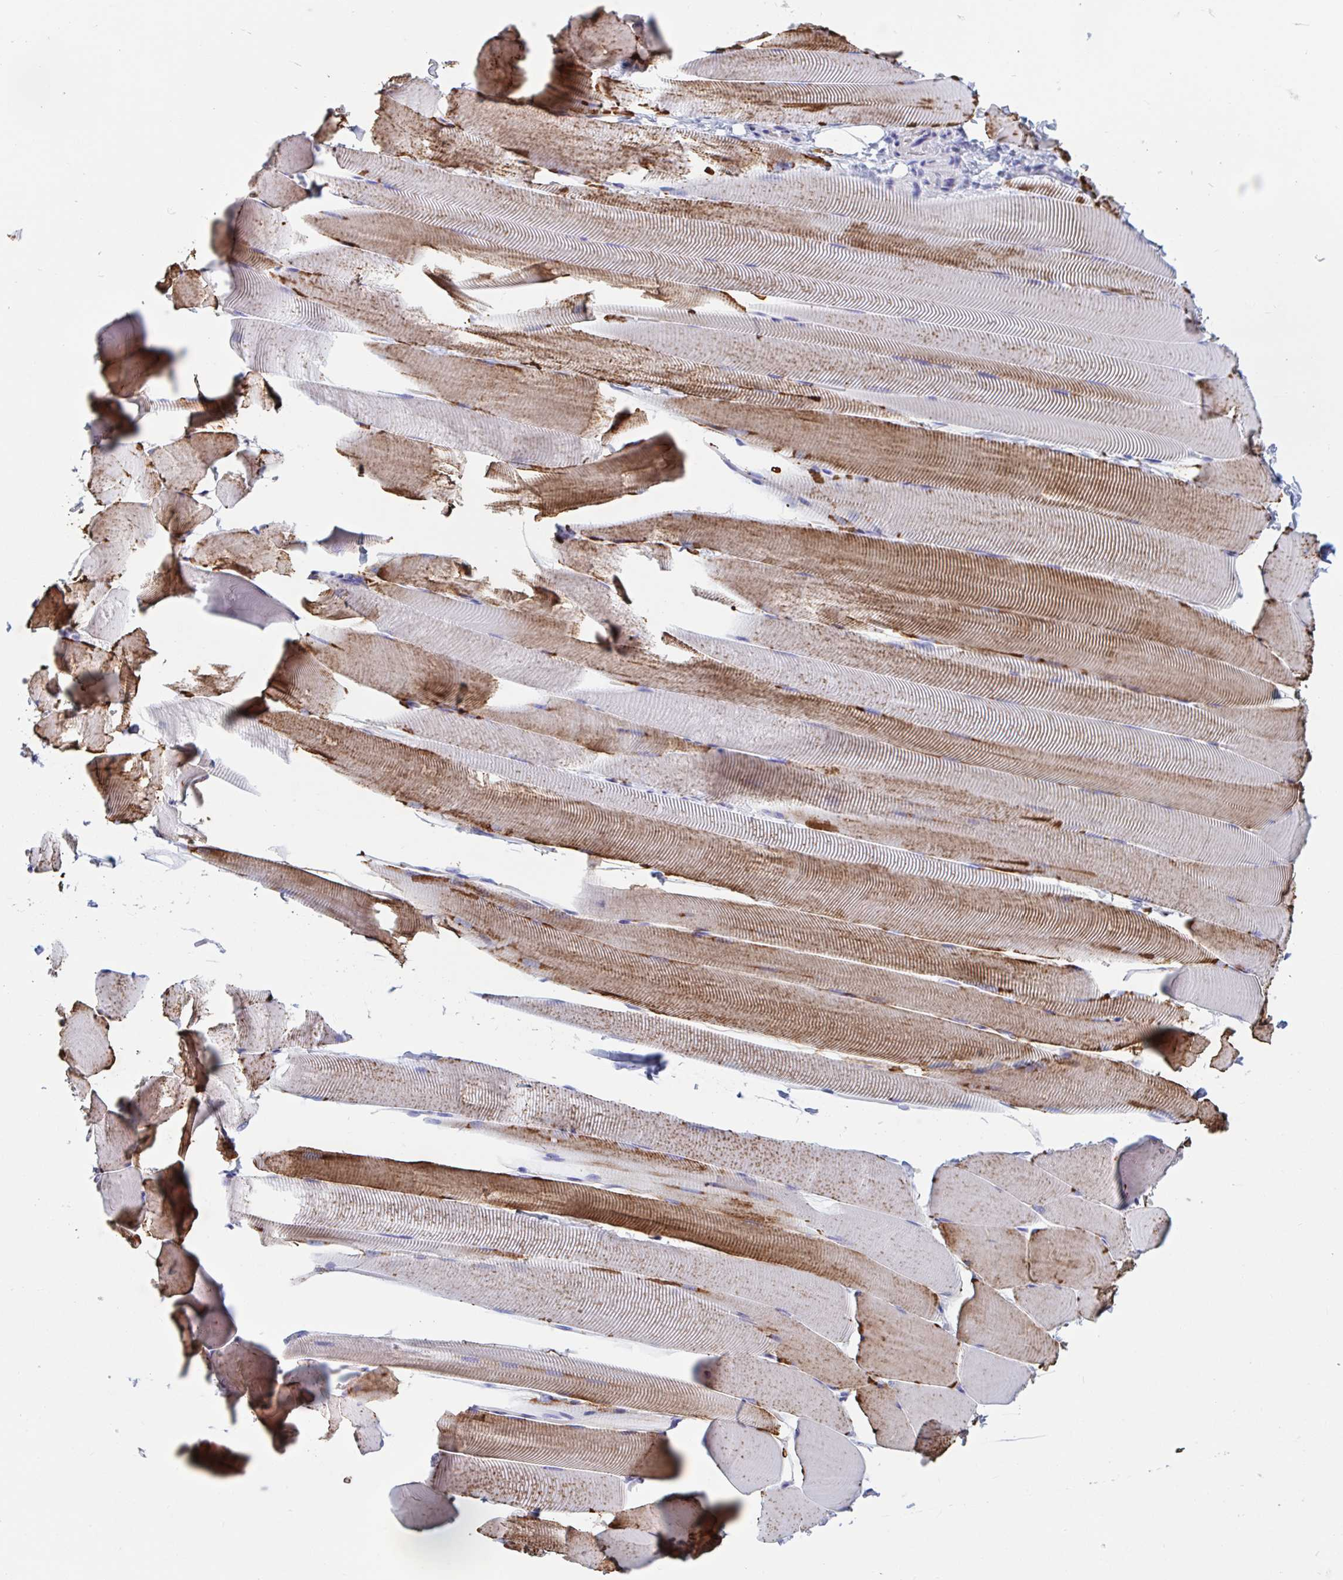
{"staining": {"intensity": "moderate", "quantity": "<25%", "location": "cytoplasmic/membranous"}, "tissue": "skeletal muscle", "cell_type": "Myocytes", "image_type": "normal", "snomed": [{"axis": "morphology", "description": "Normal tissue, NOS"}, {"axis": "topography", "description": "Skeletal muscle"}], "caption": "High-magnification brightfield microscopy of unremarkable skeletal muscle stained with DAB (brown) and counterstained with hematoxylin (blue). myocytes exhibit moderate cytoplasmic/membranous staining is seen in about<25% of cells. (IHC, brightfield microscopy, high magnification).", "gene": "ZNHIT2", "patient": {"sex": "male", "age": 25}}